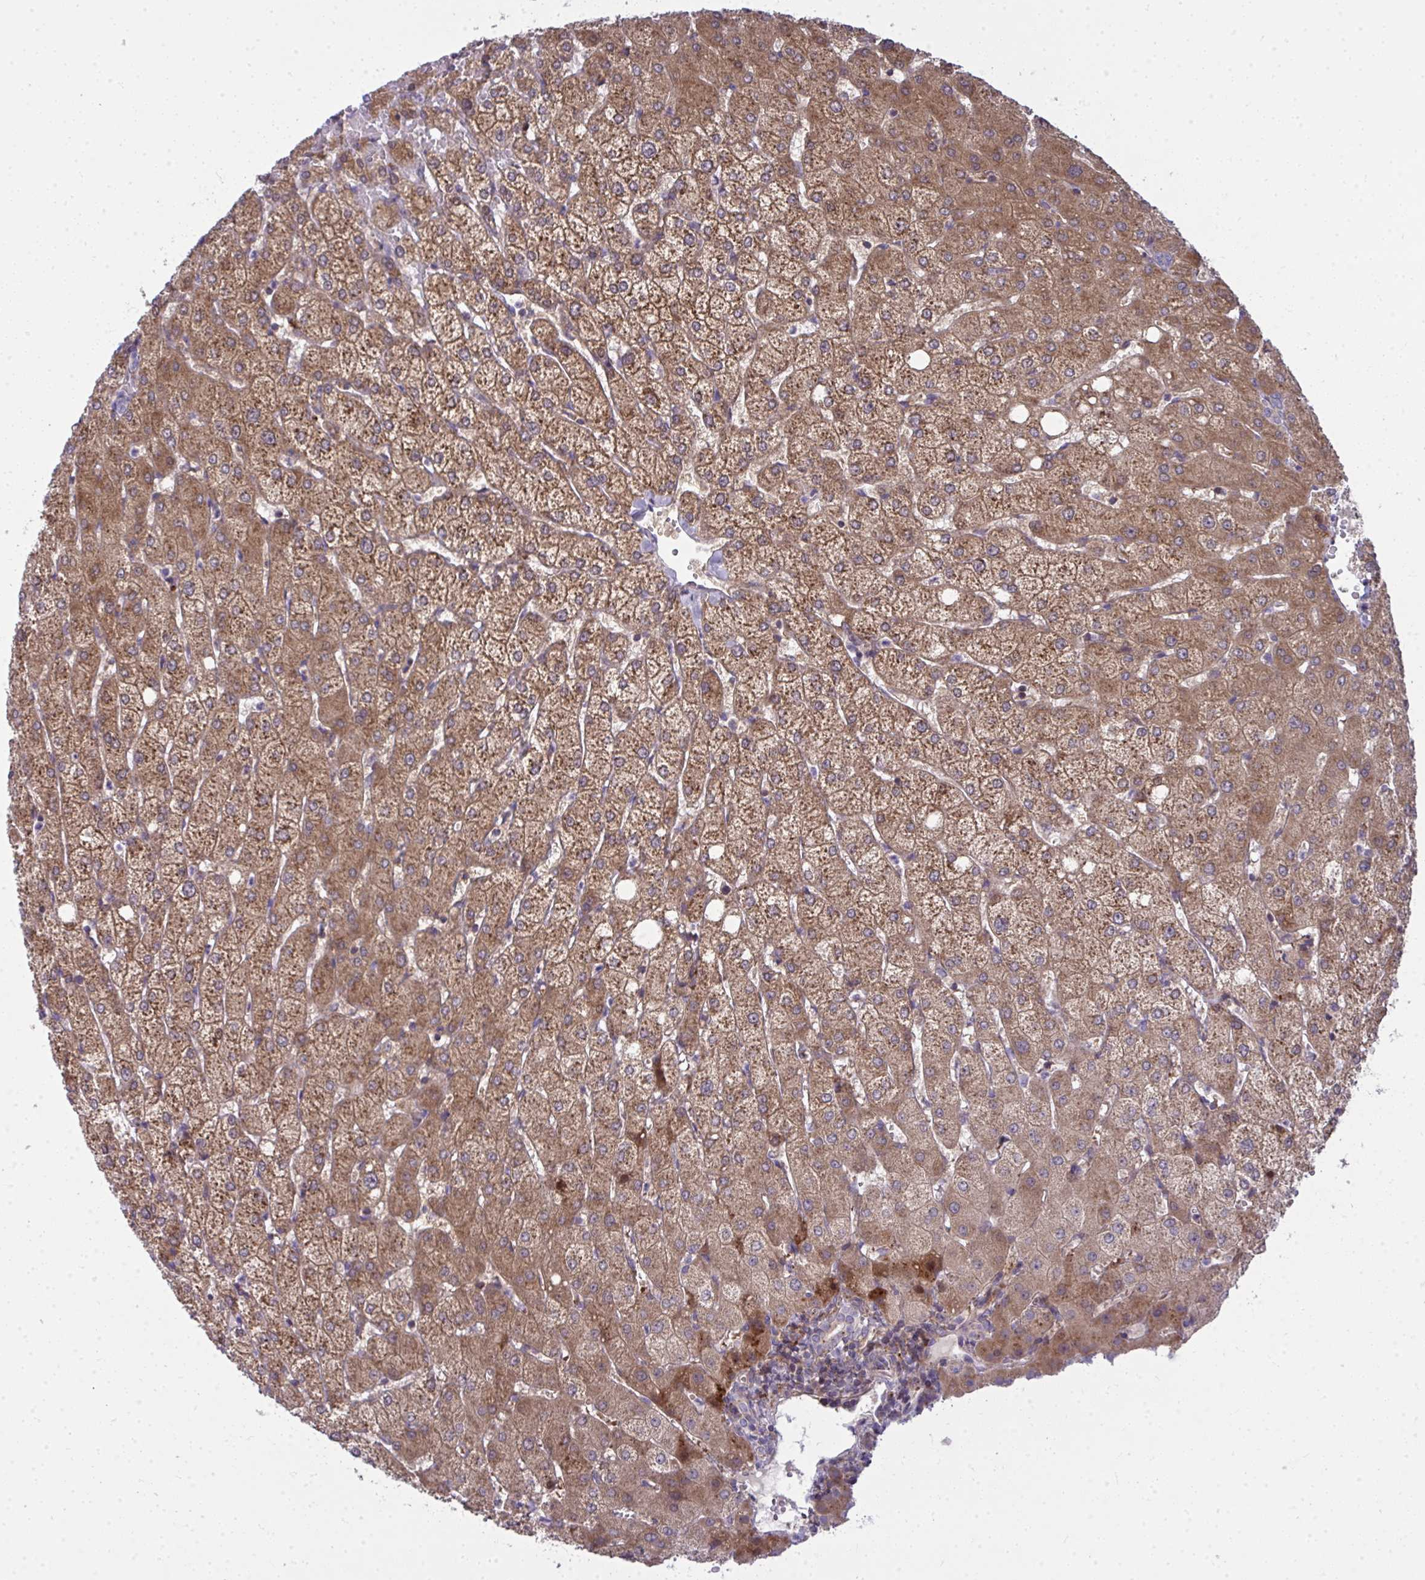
{"staining": {"intensity": "negative", "quantity": "none", "location": "none"}, "tissue": "liver", "cell_type": "Cholangiocytes", "image_type": "normal", "snomed": [{"axis": "morphology", "description": "Normal tissue, NOS"}, {"axis": "topography", "description": "Liver"}], "caption": "Immunohistochemical staining of unremarkable human liver exhibits no significant staining in cholangiocytes. (Stains: DAB (3,3'-diaminobenzidine) immunohistochemistry with hematoxylin counter stain, Microscopy: brightfield microscopy at high magnification).", "gene": "GFPT2", "patient": {"sex": "female", "age": 54}}